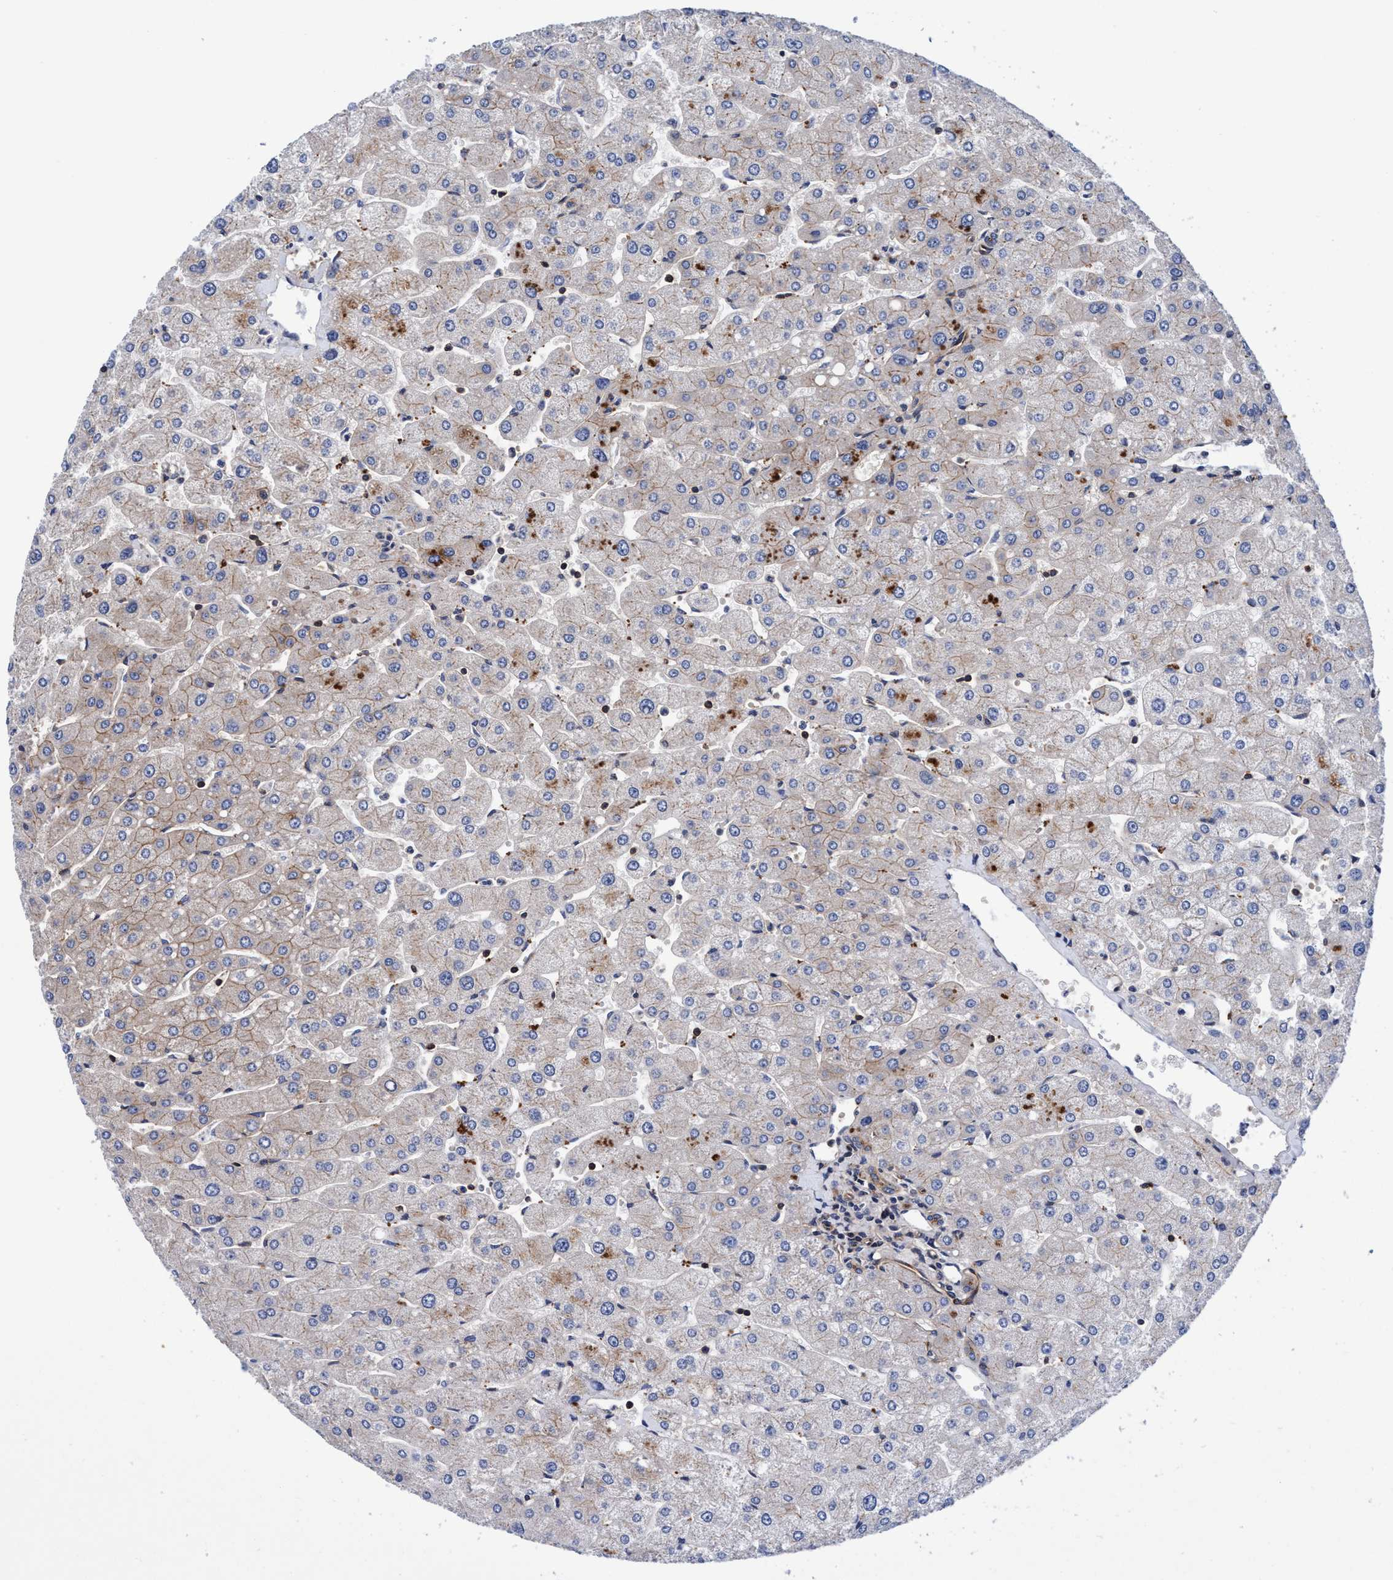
{"staining": {"intensity": "moderate", "quantity": "25%-75%", "location": "cytoplasmic/membranous"}, "tissue": "liver", "cell_type": "Cholangiocytes", "image_type": "normal", "snomed": [{"axis": "morphology", "description": "Normal tissue, NOS"}, {"axis": "topography", "description": "Liver"}], "caption": "Protein staining displays moderate cytoplasmic/membranous expression in about 25%-75% of cholangiocytes in unremarkable liver.", "gene": "MCM3AP", "patient": {"sex": "male", "age": 55}}